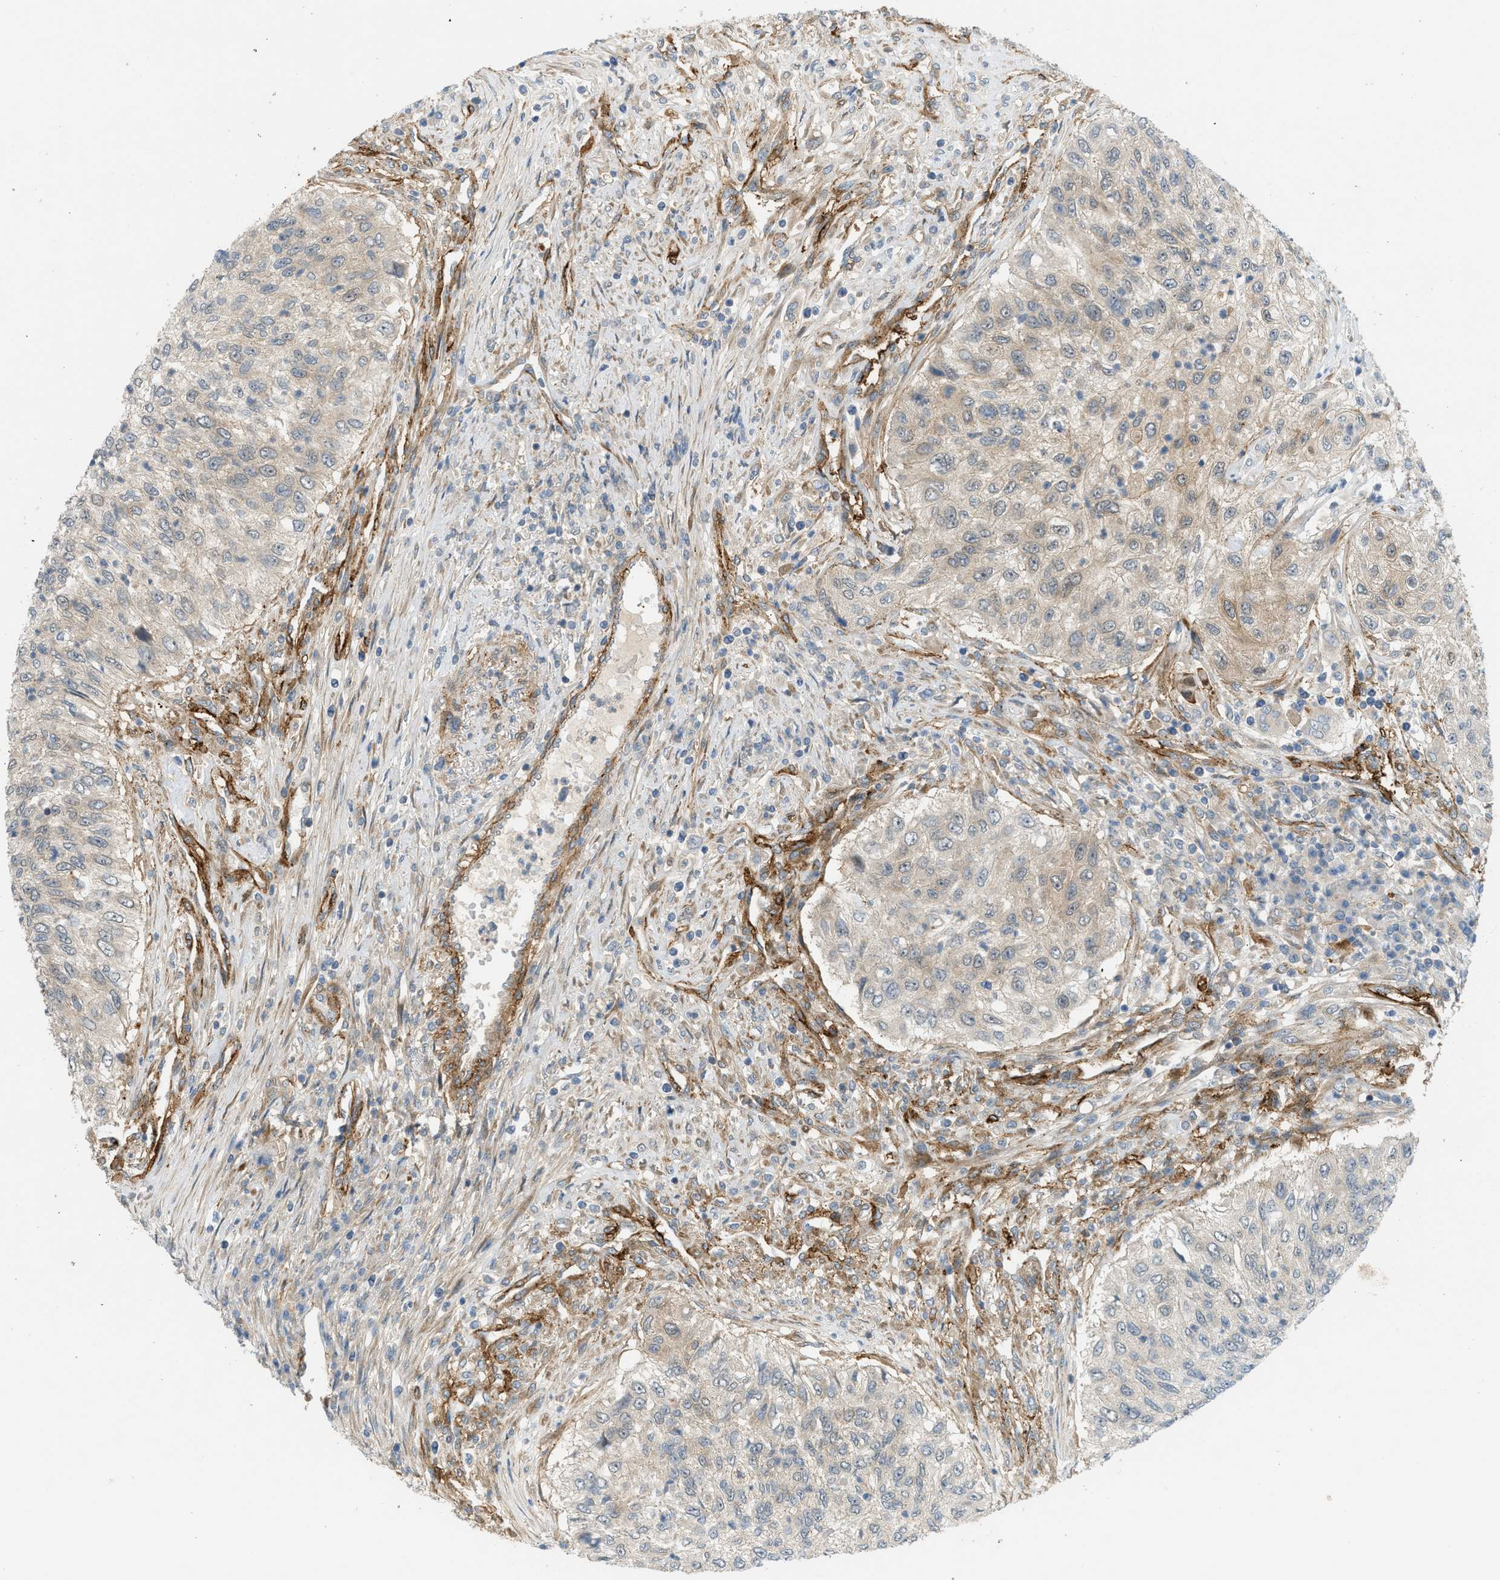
{"staining": {"intensity": "weak", "quantity": ">75%", "location": "cytoplasmic/membranous"}, "tissue": "urothelial cancer", "cell_type": "Tumor cells", "image_type": "cancer", "snomed": [{"axis": "morphology", "description": "Urothelial carcinoma, High grade"}, {"axis": "topography", "description": "Urinary bladder"}], "caption": "Immunohistochemistry (IHC) of human urothelial cancer shows low levels of weak cytoplasmic/membranous positivity in approximately >75% of tumor cells. Nuclei are stained in blue.", "gene": "EDNRA", "patient": {"sex": "female", "age": 60}}